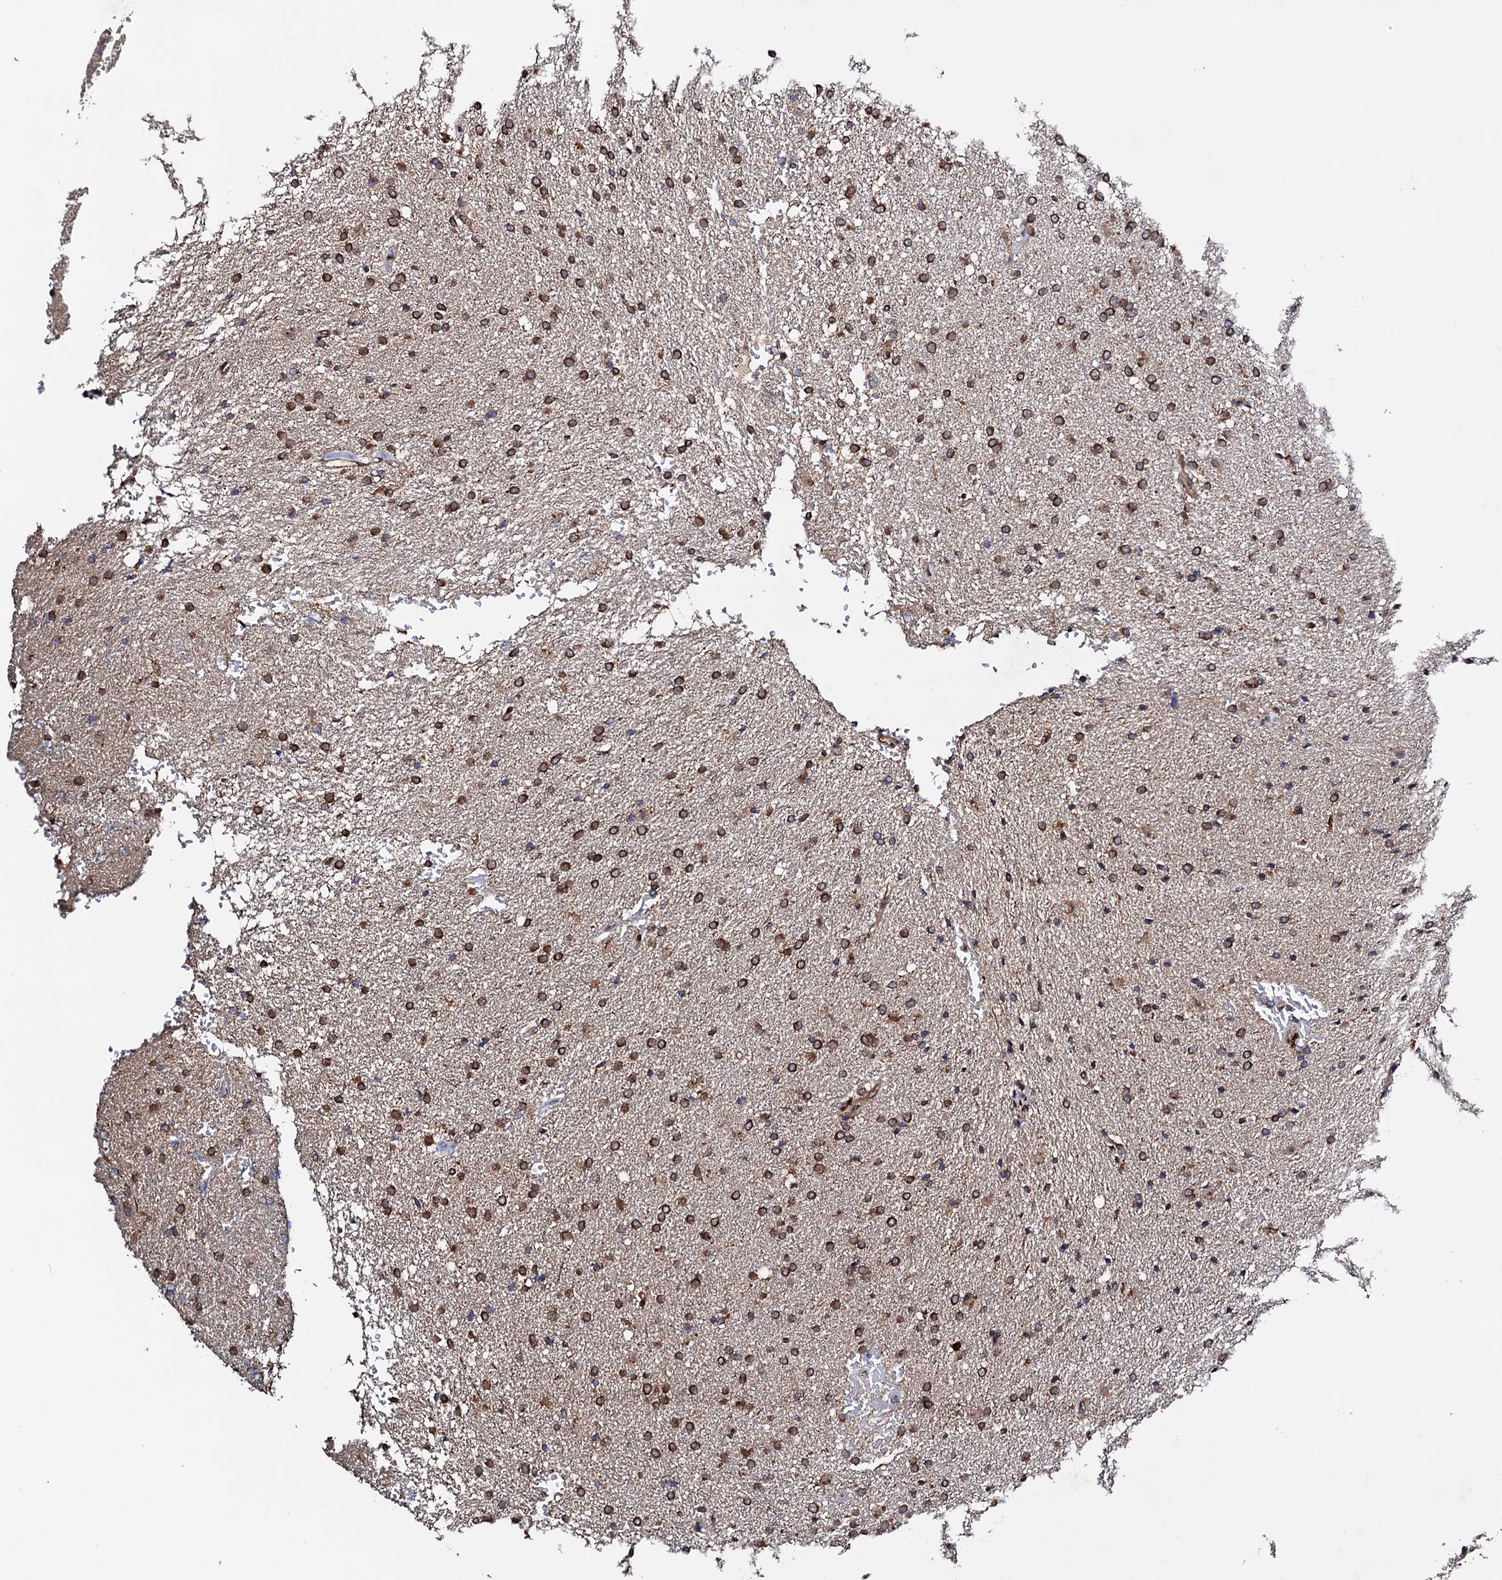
{"staining": {"intensity": "strong", "quantity": ">75%", "location": "cytoplasmic/membranous"}, "tissue": "glioma", "cell_type": "Tumor cells", "image_type": "cancer", "snomed": [{"axis": "morphology", "description": "Glioma, malignant, High grade"}, {"axis": "topography", "description": "Brain"}], "caption": "Strong cytoplasmic/membranous staining is identified in about >75% of tumor cells in glioma.", "gene": "NAA16", "patient": {"sex": "male", "age": 72}}